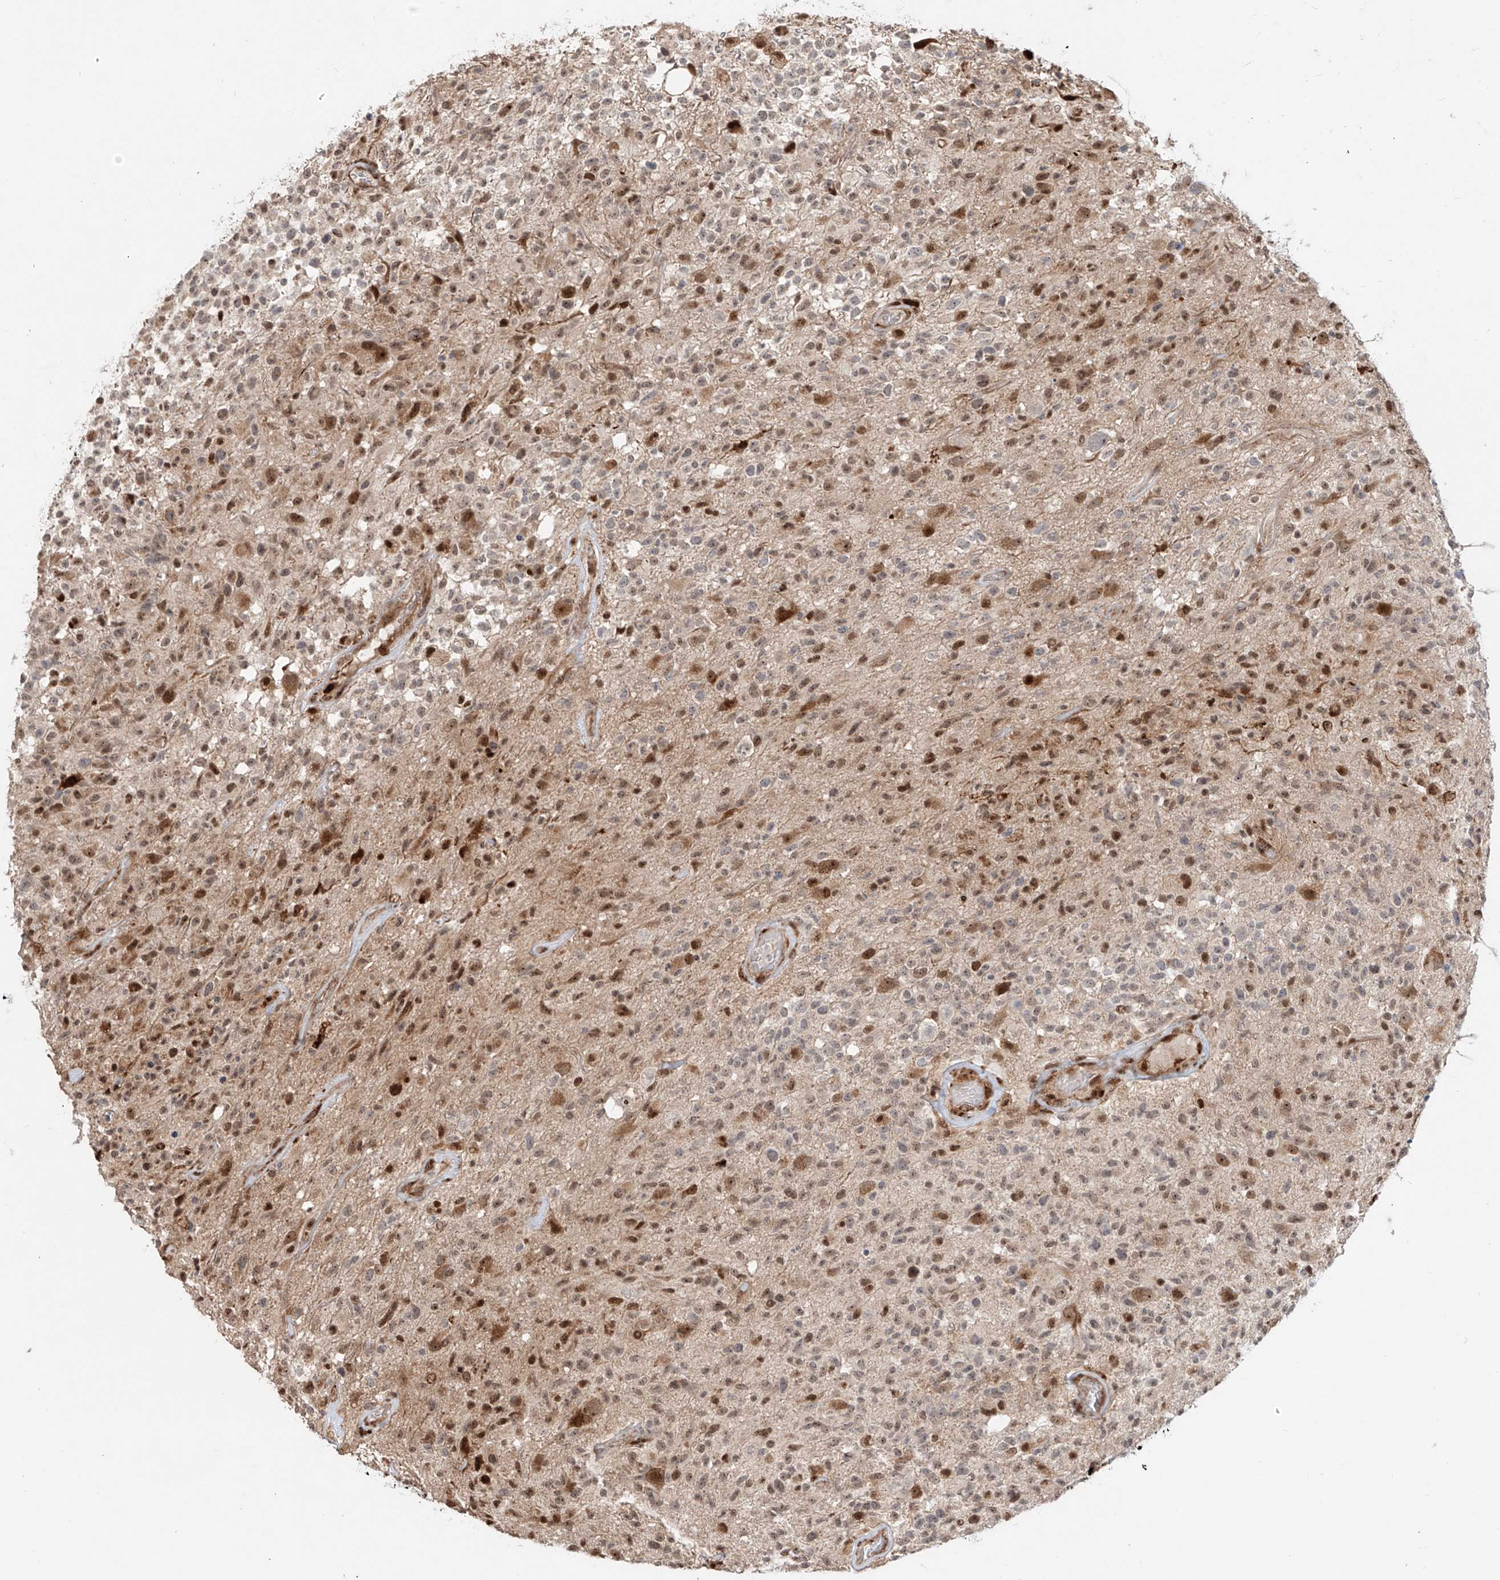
{"staining": {"intensity": "moderate", "quantity": ">75%", "location": "nuclear"}, "tissue": "glioma", "cell_type": "Tumor cells", "image_type": "cancer", "snomed": [{"axis": "morphology", "description": "Glioma, malignant, High grade"}, {"axis": "morphology", "description": "Glioblastoma, NOS"}, {"axis": "topography", "description": "Brain"}], "caption": "Immunohistochemical staining of glioblastoma exhibits medium levels of moderate nuclear protein positivity in about >75% of tumor cells. (Brightfield microscopy of DAB IHC at high magnification).", "gene": "ZNF710", "patient": {"sex": "male", "age": 60}}